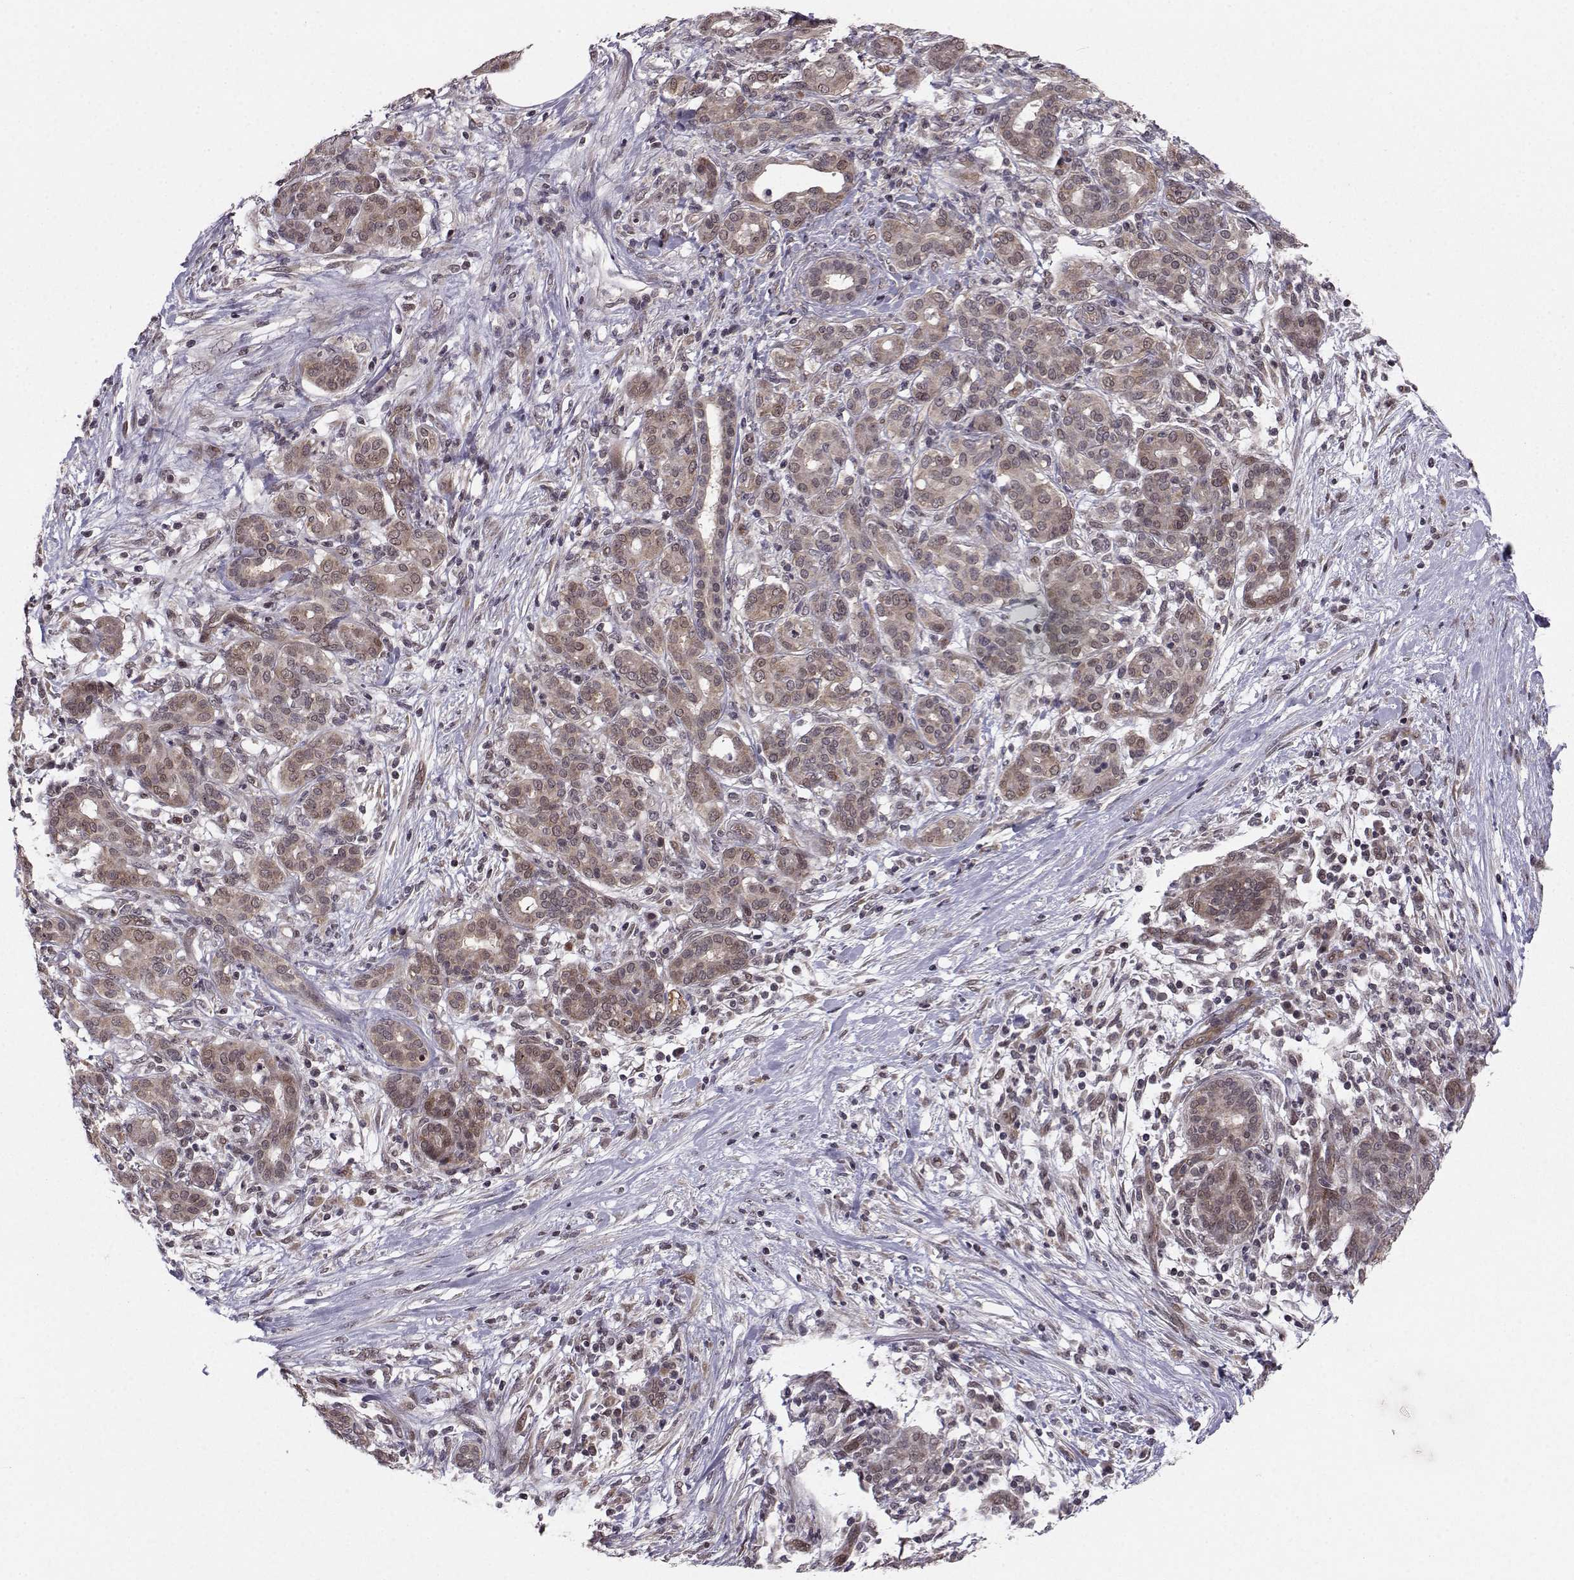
{"staining": {"intensity": "moderate", "quantity": ">75%", "location": "cytoplasmic/membranous"}, "tissue": "pancreatic cancer", "cell_type": "Tumor cells", "image_type": "cancer", "snomed": [{"axis": "morphology", "description": "Adenocarcinoma, NOS"}, {"axis": "topography", "description": "Pancreas"}], "caption": "Adenocarcinoma (pancreatic) tissue reveals moderate cytoplasmic/membranous expression in about >75% of tumor cells, visualized by immunohistochemistry.", "gene": "PKN2", "patient": {"sex": "male", "age": 44}}